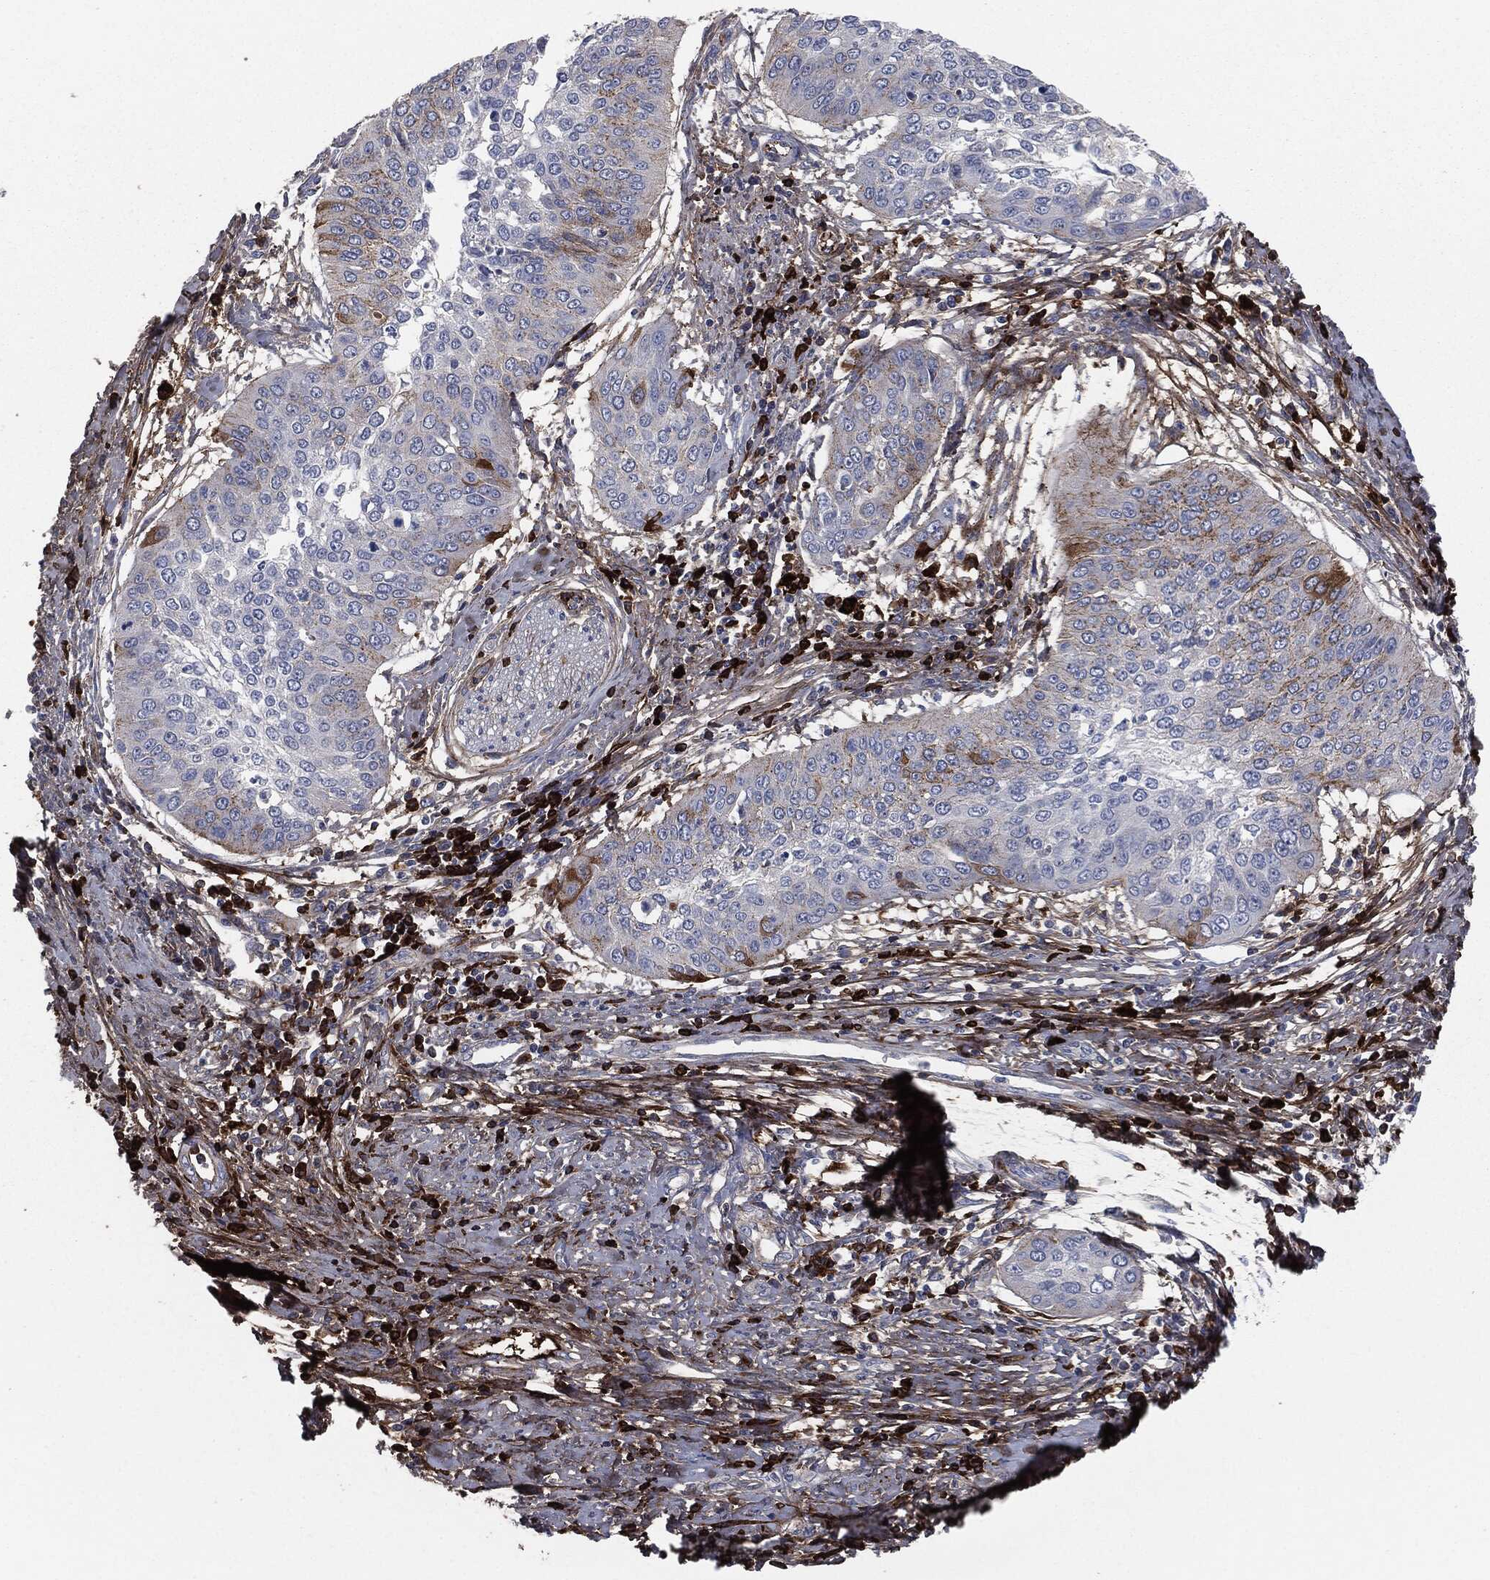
{"staining": {"intensity": "moderate", "quantity": "<25%", "location": "cytoplasmic/membranous"}, "tissue": "cervical cancer", "cell_type": "Tumor cells", "image_type": "cancer", "snomed": [{"axis": "morphology", "description": "Normal tissue, NOS"}, {"axis": "morphology", "description": "Squamous cell carcinoma, NOS"}, {"axis": "topography", "description": "Cervix"}], "caption": "IHC (DAB (3,3'-diaminobenzidine)) staining of squamous cell carcinoma (cervical) exhibits moderate cytoplasmic/membranous protein staining in about <25% of tumor cells.", "gene": "APOB", "patient": {"sex": "female", "age": 39}}